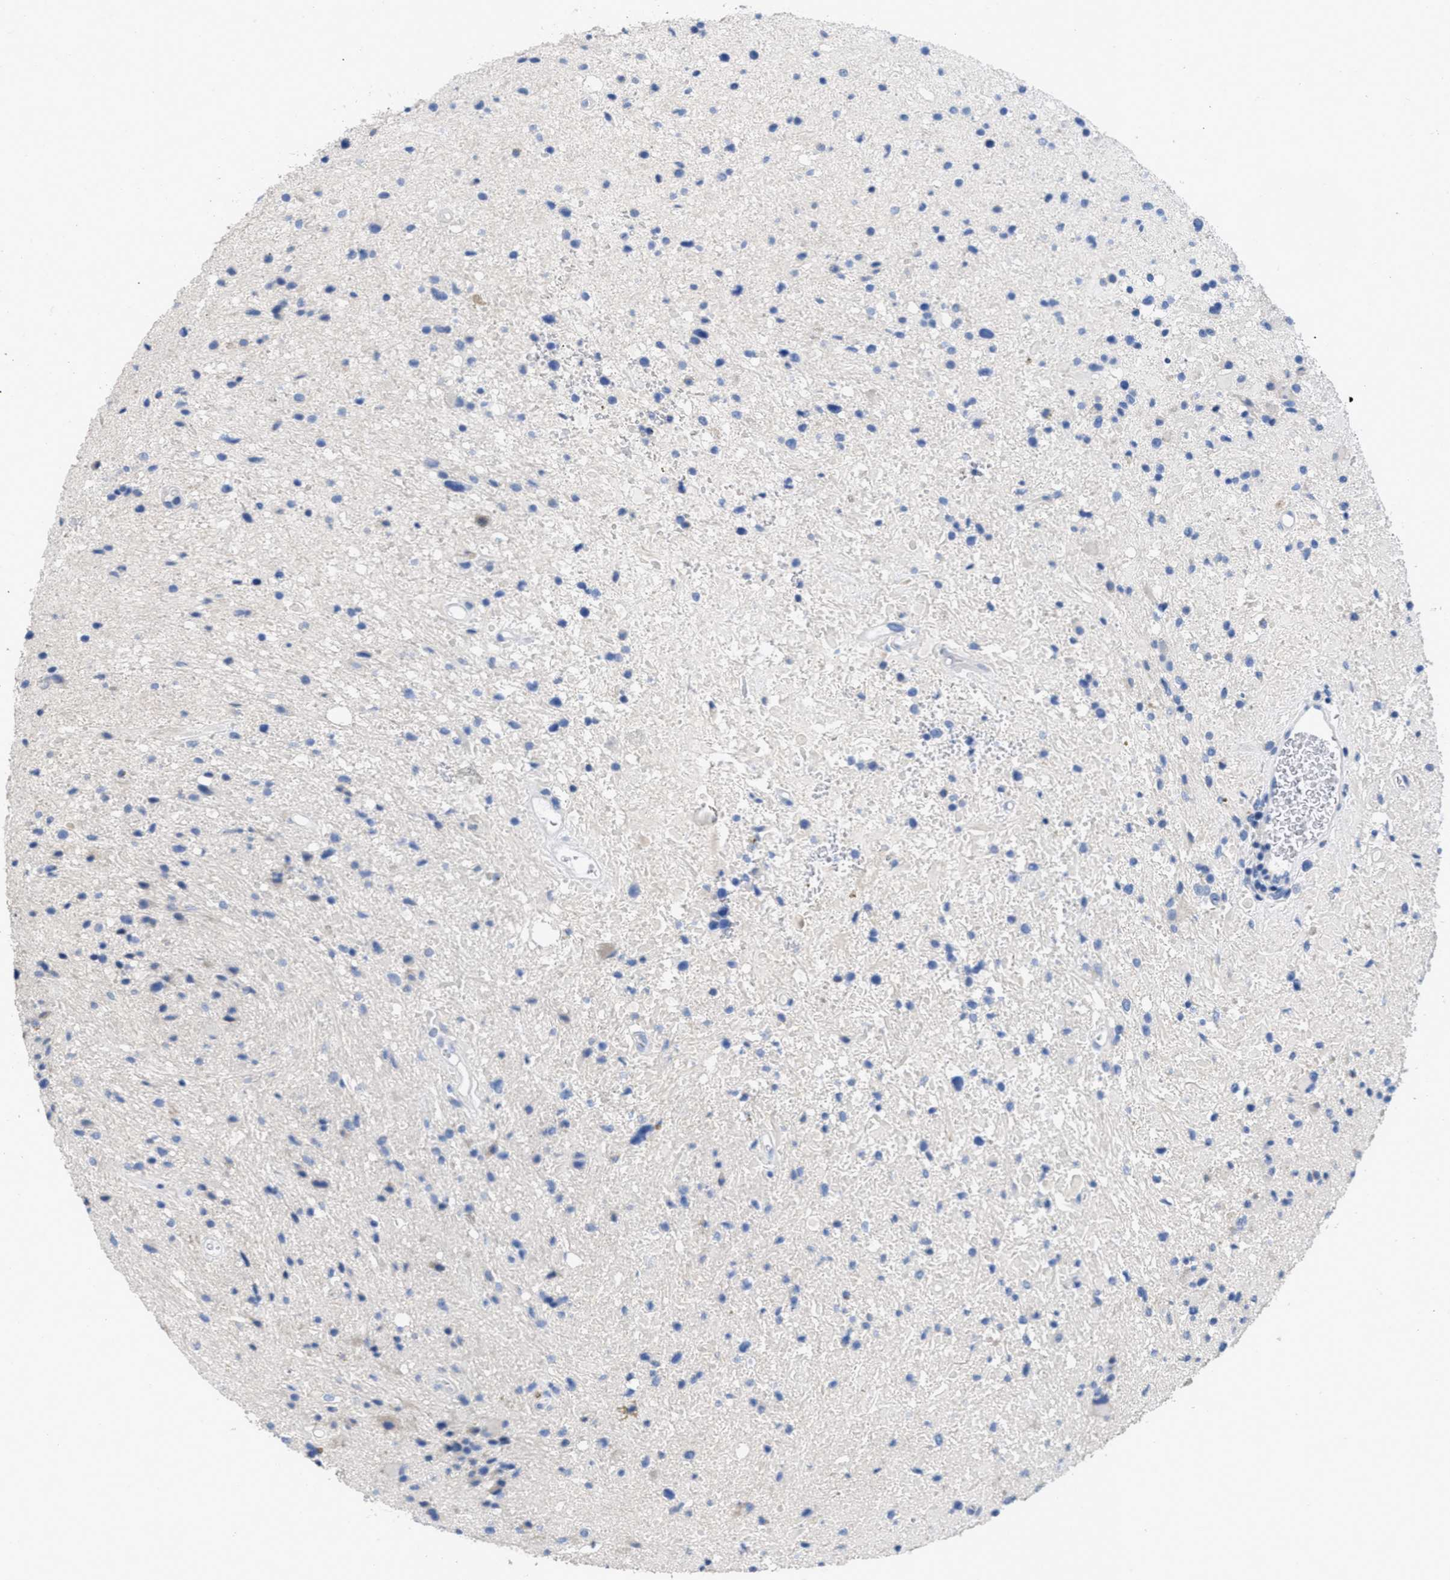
{"staining": {"intensity": "negative", "quantity": "none", "location": "none"}, "tissue": "glioma", "cell_type": "Tumor cells", "image_type": "cancer", "snomed": [{"axis": "morphology", "description": "Glioma, malignant, High grade"}, {"axis": "topography", "description": "Brain"}], "caption": "DAB immunohistochemical staining of human glioma shows no significant staining in tumor cells.", "gene": "CA9", "patient": {"sex": "male", "age": 33}}